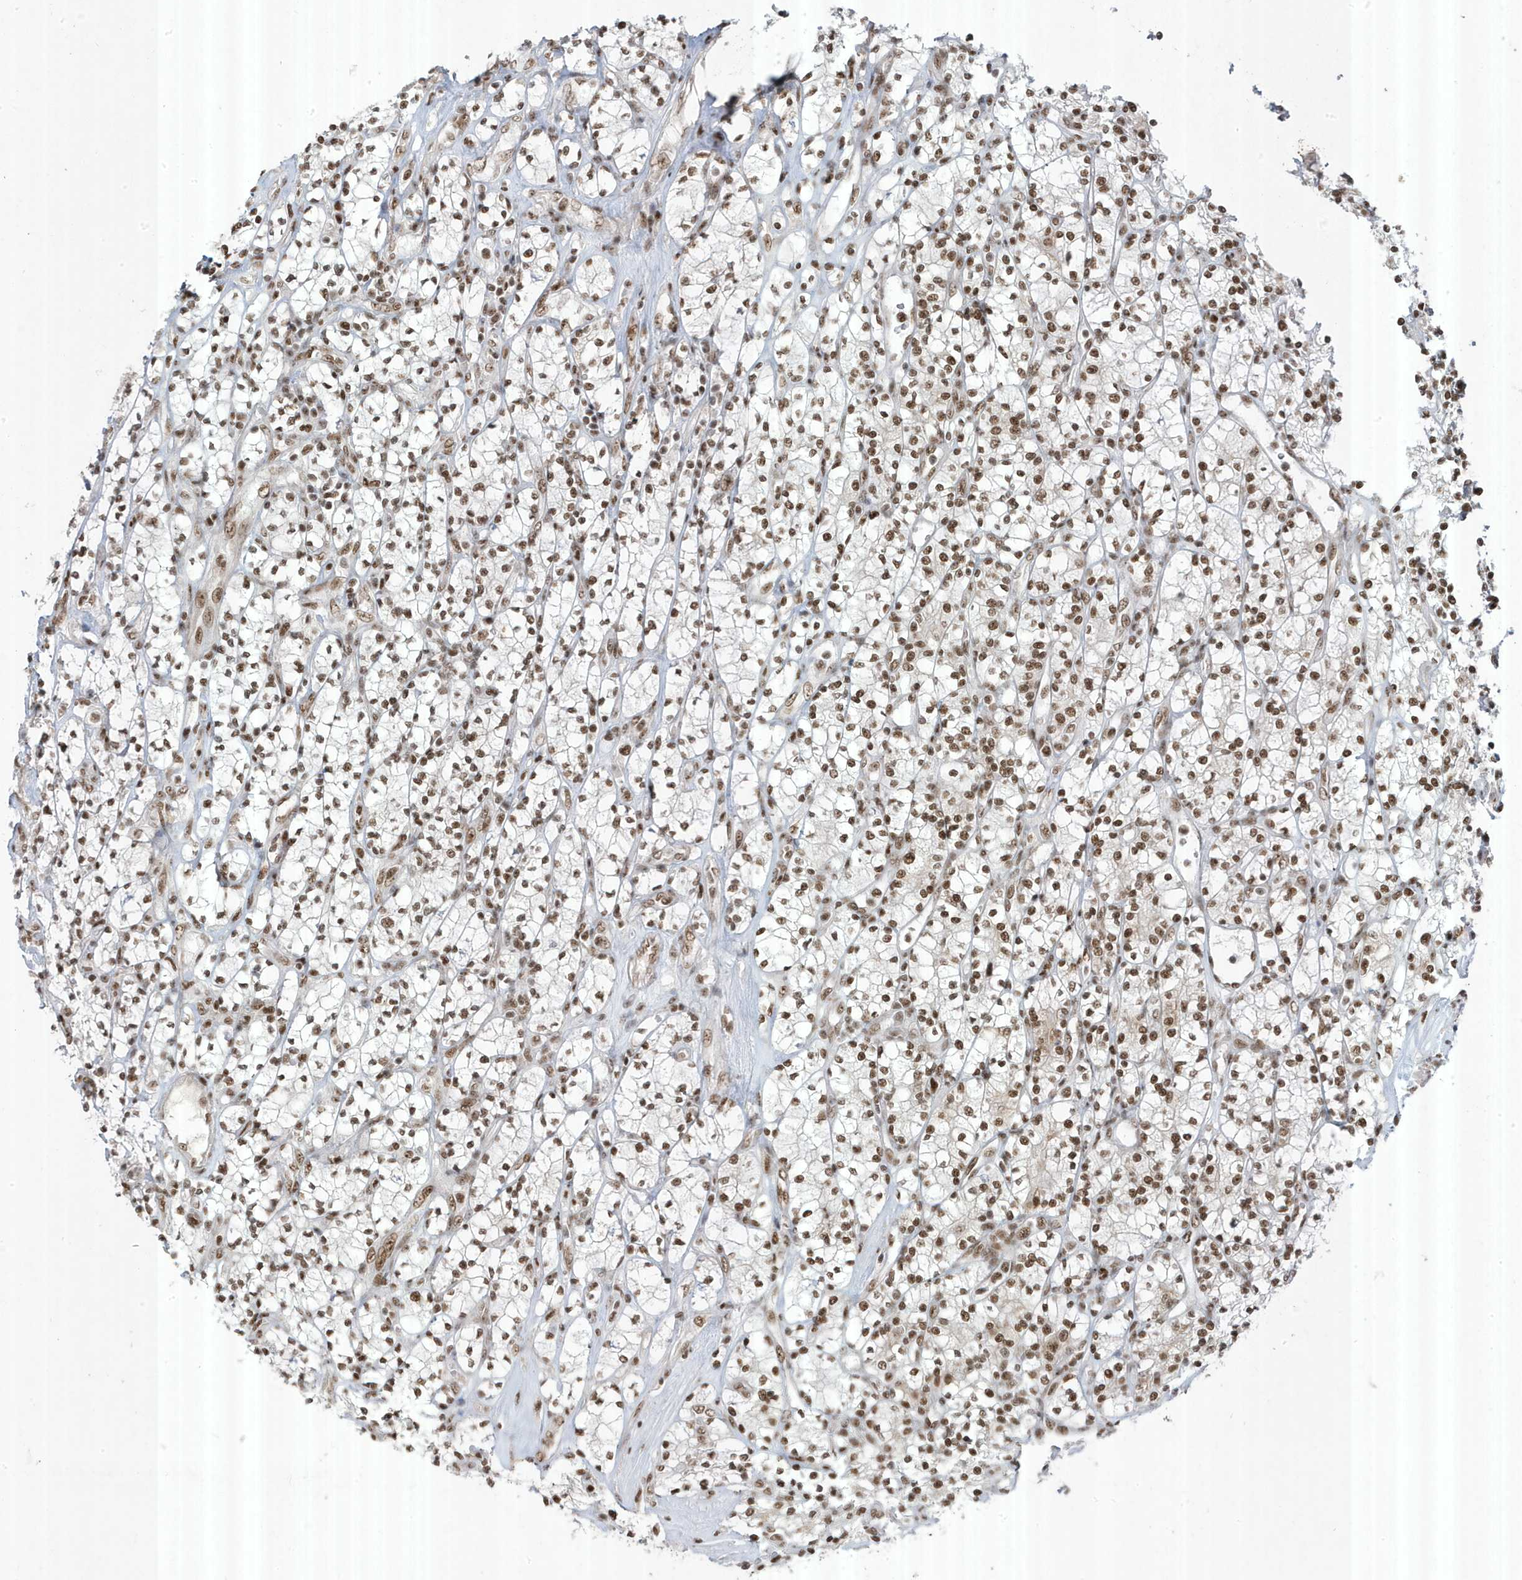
{"staining": {"intensity": "moderate", "quantity": ">75%", "location": "nuclear"}, "tissue": "renal cancer", "cell_type": "Tumor cells", "image_type": "cancer", "snomed": [{"axis": "morphology", "description": "Adenocarcinoma, NOS"}, {"axis": "topography", "description": "Kidney"}], "caption": "This is an image of IHC staining of renal cancer, which shows moderate positivity in the nuclear of tumor cells.", "gene": "MTREX", "patient": {"sex": "male", "age": 77}}